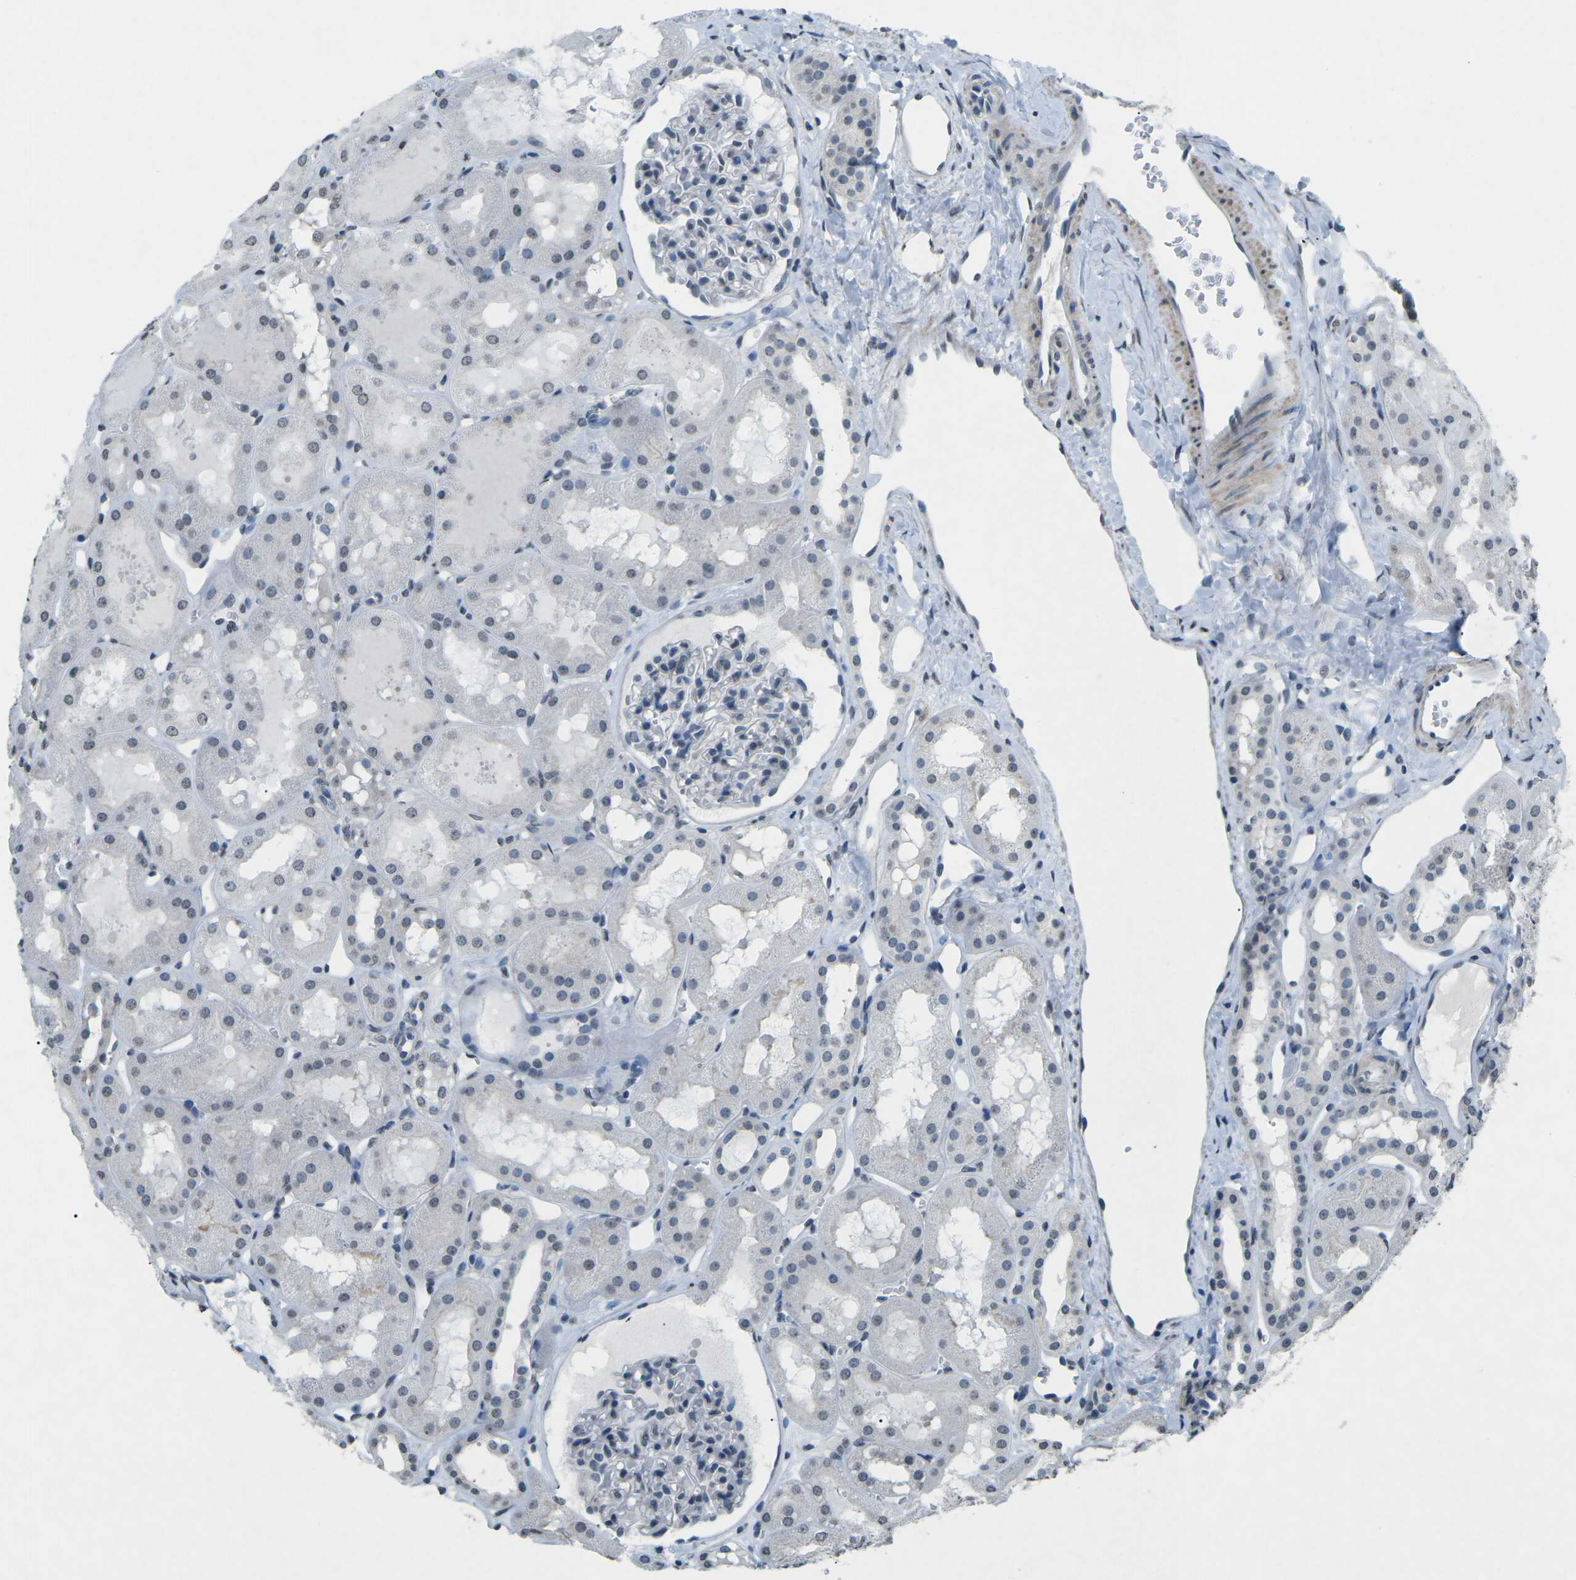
{"staining": {"intensity": "negative", "quantity": "none", "location": "none"}, "tissue": "kidney", "cell_type": "Cells in glomeruli", "image_type": "normal", "snomed": [{"axis": "morphology", "description": "Normal tissue, NOS"}, {"axis": "topography", "description": "Kidney"}, {"axis": "topography", "description": "Urinary bladder"}], "caption": "Protein analysis of normal kidney exhibits no significant staining in cells in glomeruli. (DAB (3,3'-diaminobenzidine) IHC with hematoxylin counter stain).", "gene": "TFR2", "patient": {"sex": "male", "age": 16}}